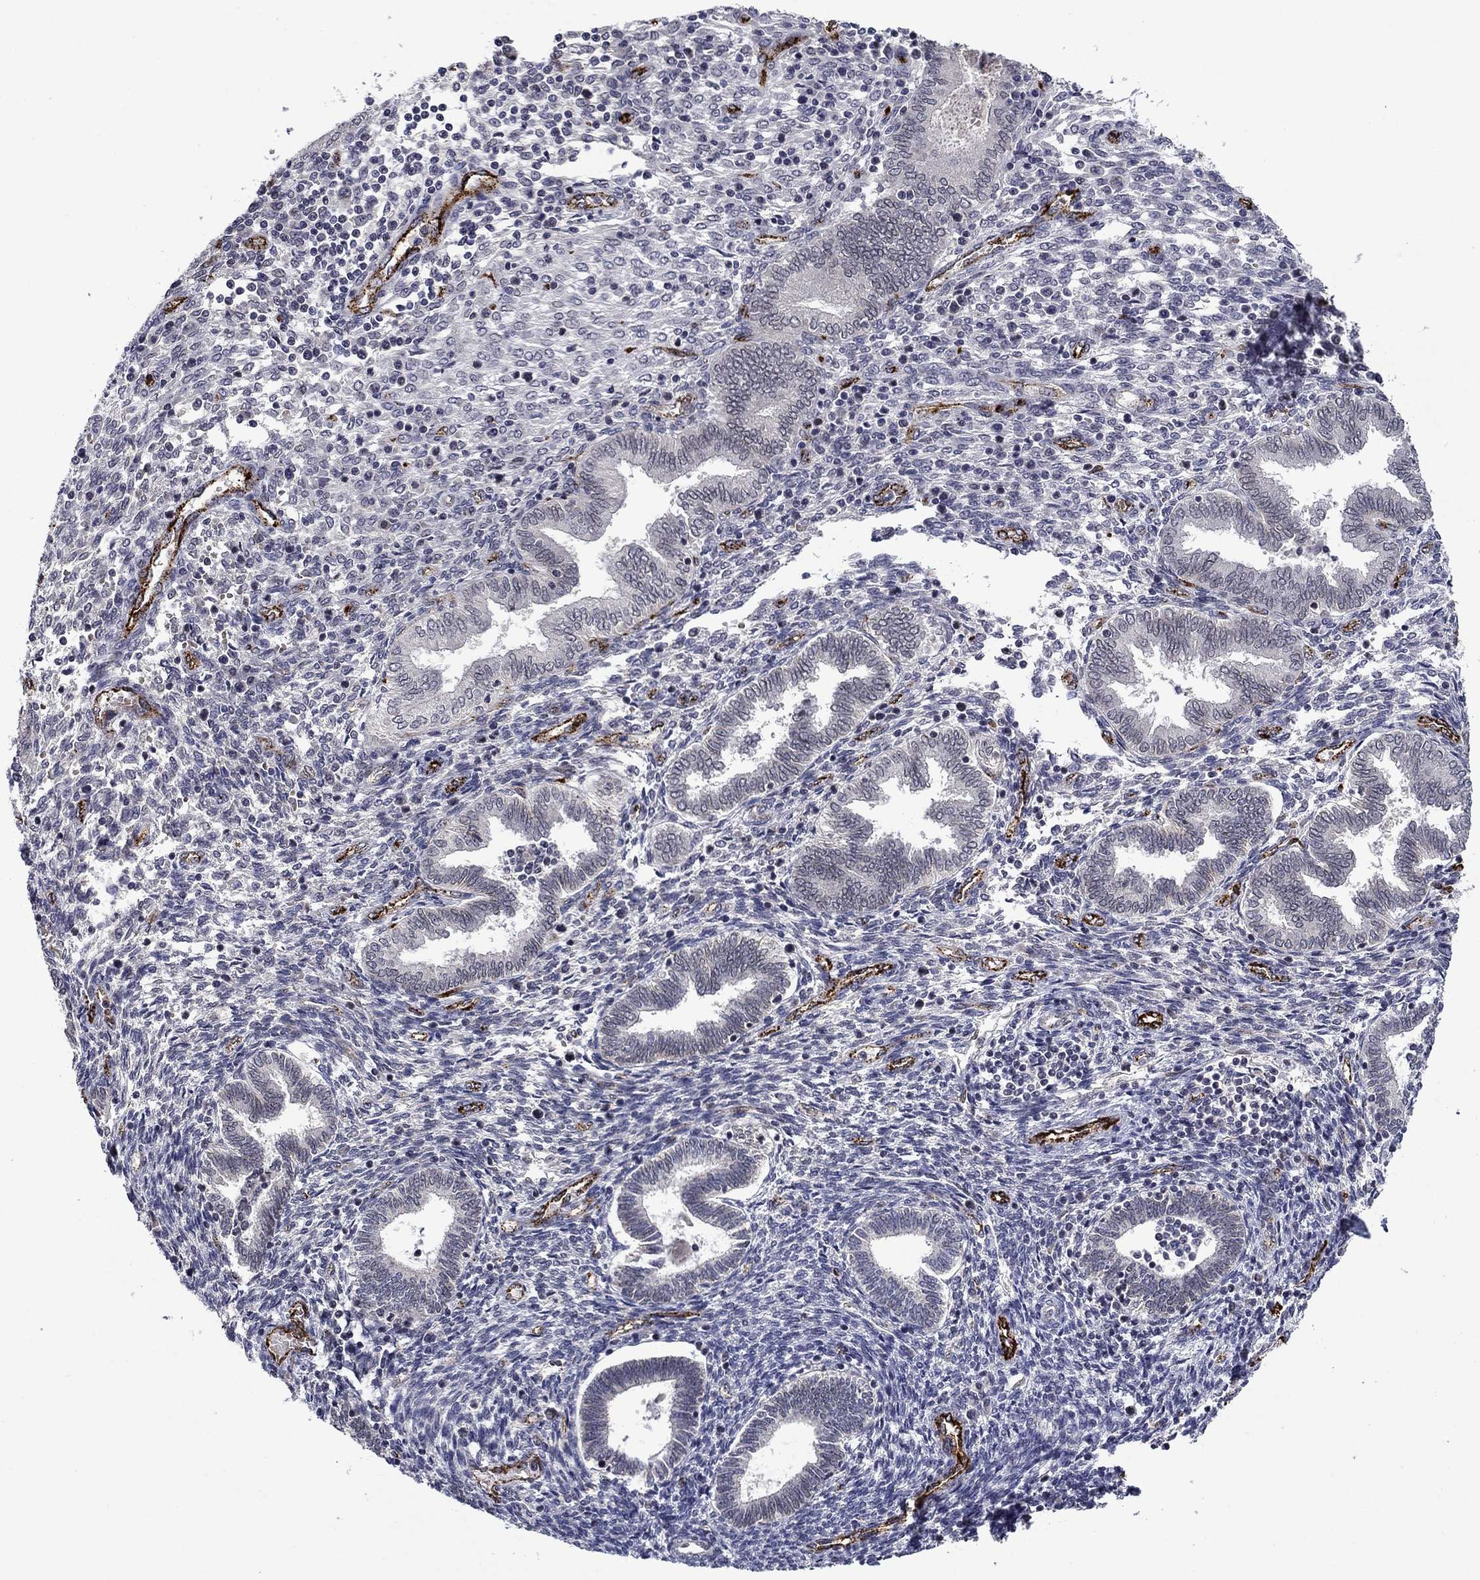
{"staining": {"intensity": "negative", "quantity": "none", "location": "none"}, "tissue": "endometrium", "cell_type": "Cells in endometrial stroma", "image_type": "normal", "snomed": [{"axis": "morphology", "description": "Normal tissue, NOS"}, {"axis": "topography", "description": "Endometrium"}], "caption": "Immunohistochemistry (IHC) histopathology image of normal endometrium: endometrium stained with DAB (3,3'-diaminobenzidine) exhibits no significant protein positivity in cells in endometrial stroma. (Brightfield microscopy of DAB IHC at high magnification).", "gene": "SLITRK1", "patient": {"sex": "female", "age": 42}}